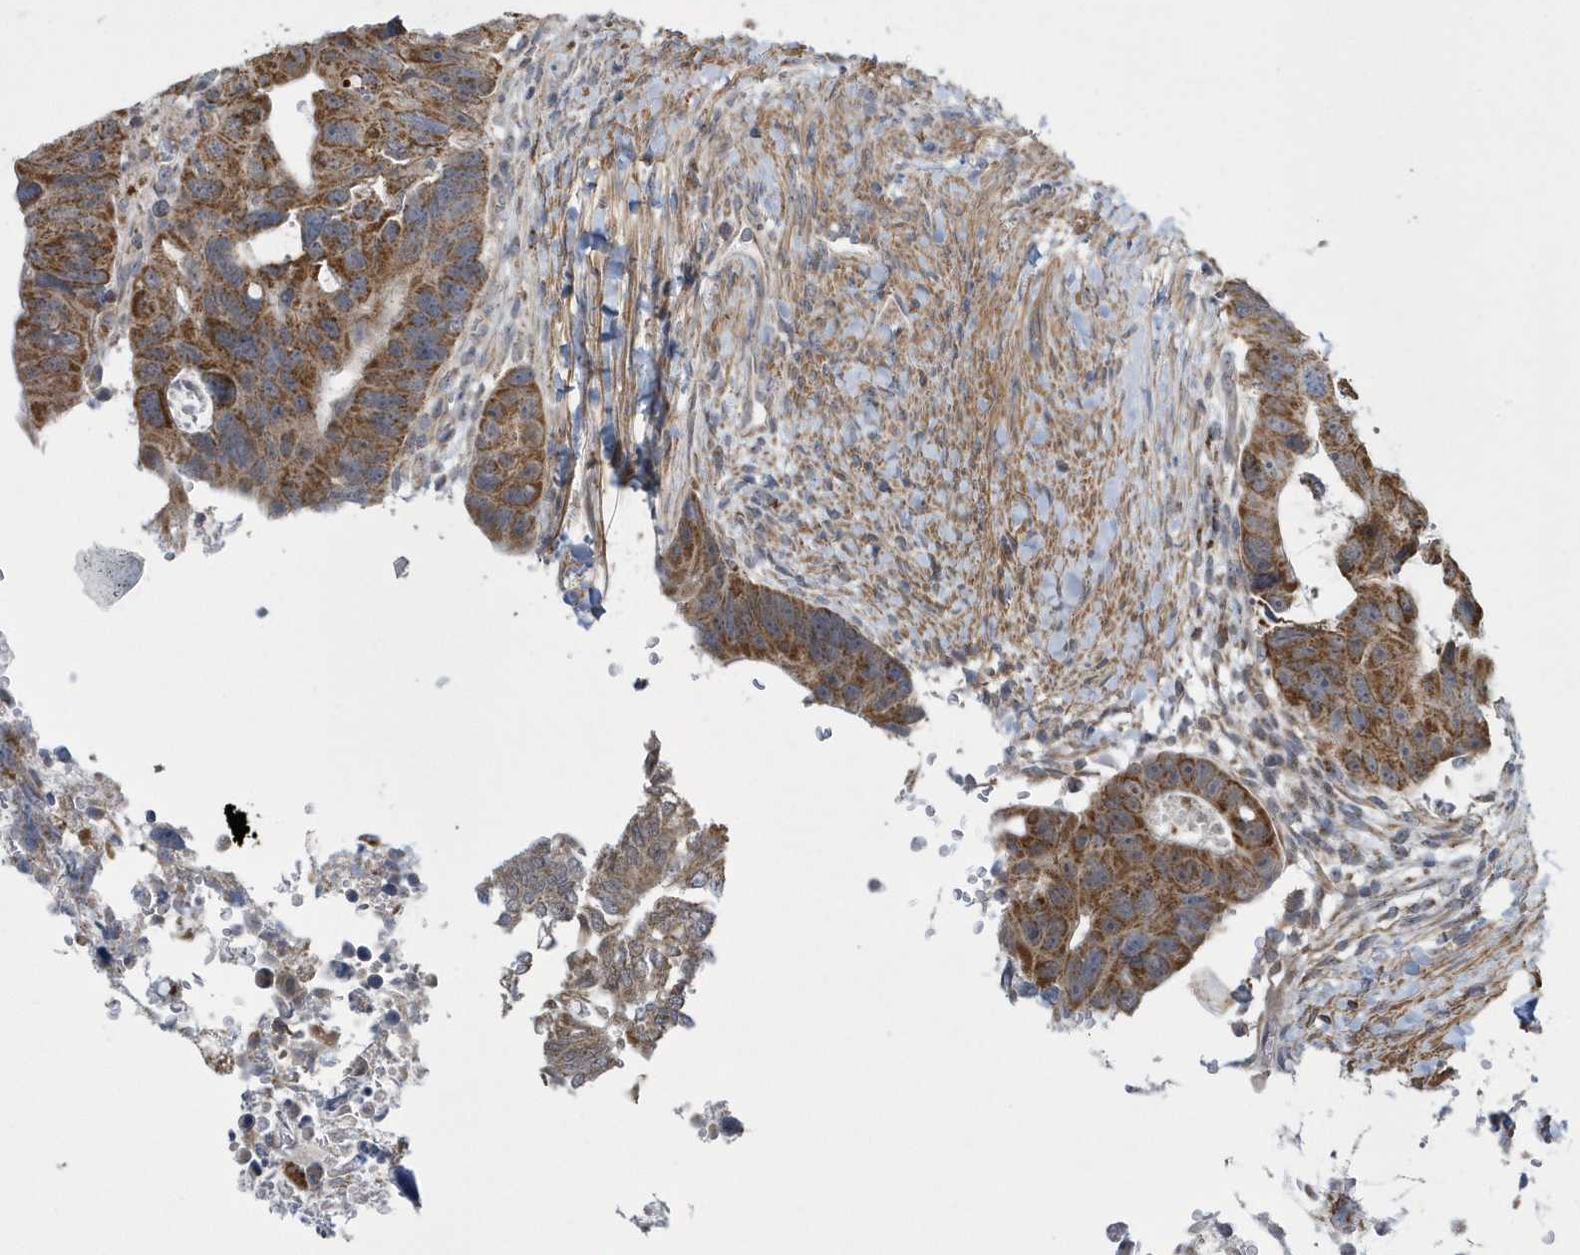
{"staining": {"intensity": "strong", "quantity": ">75%", "location": "cytoplasmic/membranous"}, "tissue": "colorectal cancer", "cell_type": "Tumor cells", "image_type": "cancer", "snomed": [{"axis": "morphology", "description": "Adenocarcinoma, NOS"}, {"axis": "topography", "description": "Rectum"}], "caption": "Immunohistochemistry (IHC) of adenocarcinoma (colorectal) reveals high levels of strong cytoplasmic/membranous staining in about >75% of tumor cells.", "gene": "SLX9", "patient": {"sex": "male", "age": 59}}